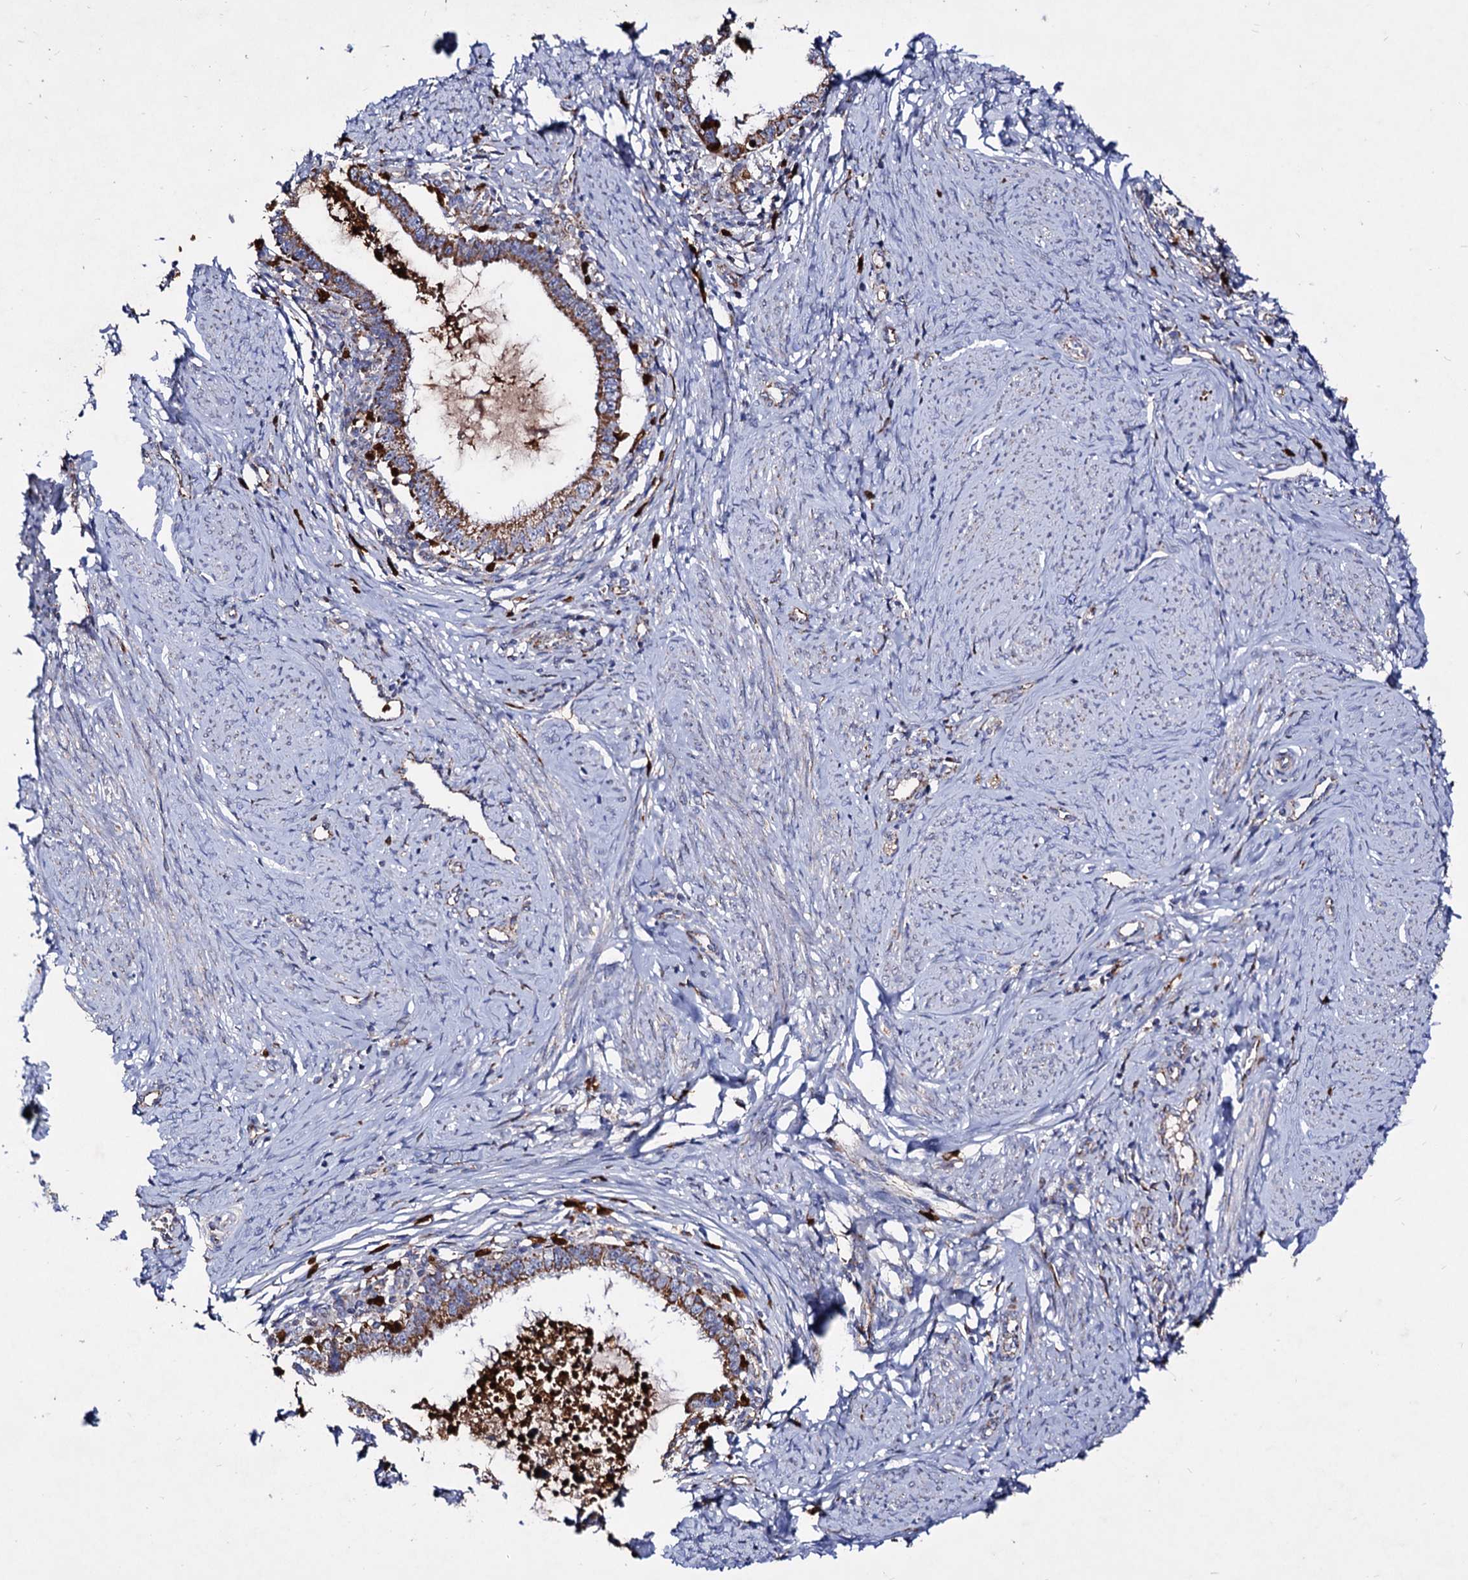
{"staining": {"intensity": "moderate", "quantity": ">75%", "location": "cytoplasmic/membranous"}, "tissue": "cervical cancer", "cell_type": "Tumor cells", "image_type": "cancer", "snomed": [{"axis": "morphology", "description": "Adenocarcinoma, NOS"}, {"axis": "topography", "description": "Cervix"}], "caption": "An image showing moderate cytoplasmic/membranous staining in about >75% of tumor cells in cervical cancer (adenocarcinoma), as visualized by brown immunohistochemical staining.", "gene": "ACAD9", "patient": {"sex": "female", "age": 36}}